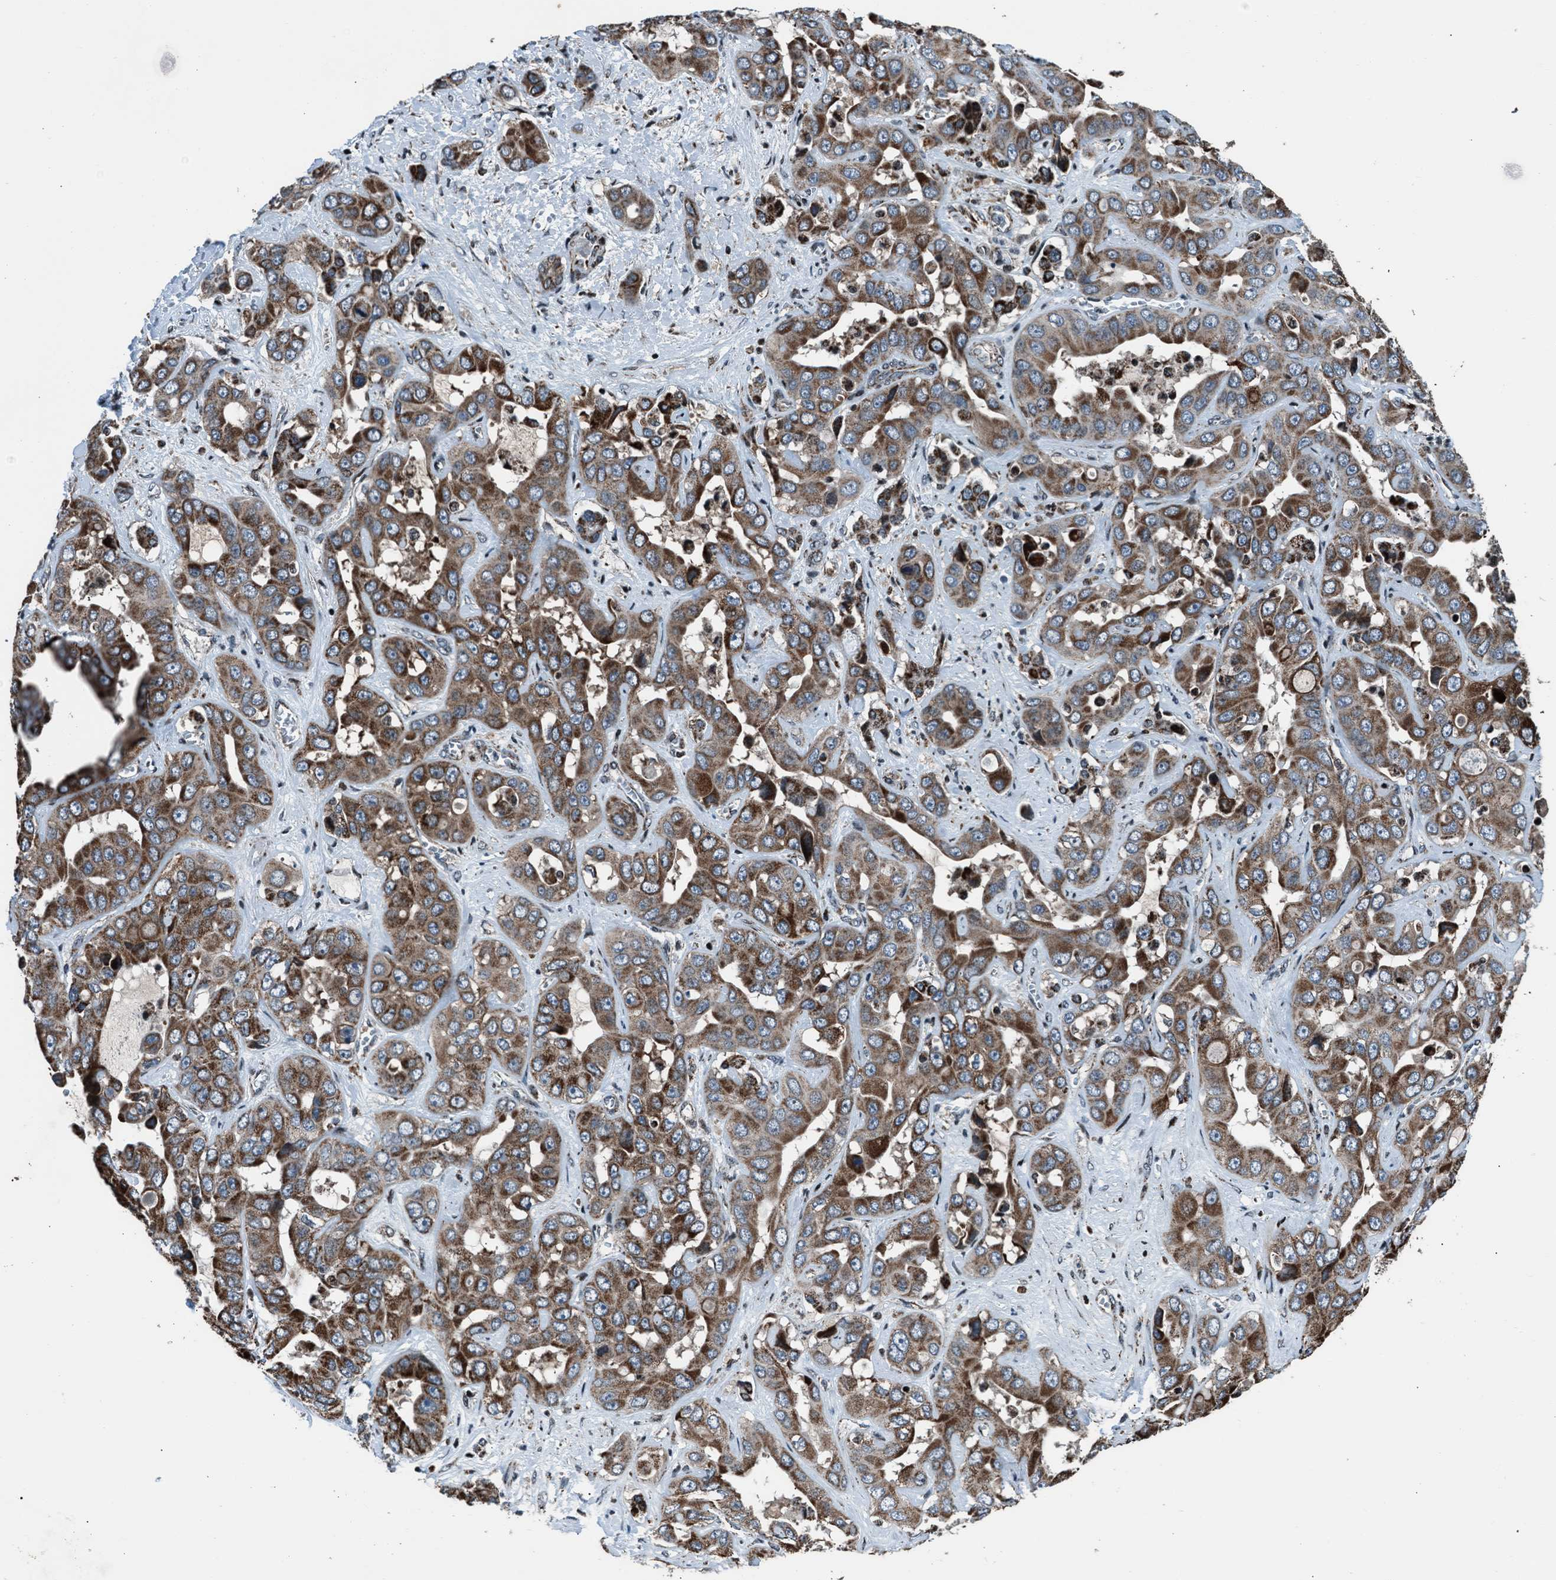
{"staining": {"intensity": "strong", "quantity": ">75%", "location": "cytoplasmic/membranous"}, "tissue": "liver cancer", "cell_type": "Tumor cells", "image_type": "cancer", "snomed": [{"axis": "morphology", "description": "Cholangiocarcinoma"}, {"axis": "topography", "description": "Liver"}], "caption": "Immunohistochemistry (IHC) image of neoplastic tissue: human liver cancer (cholangiocarcinoma) stained using immunohistochemistry (IHC) reveals high levels of strong protein expression localized specifically in the cytoplasmic/membranous of tumor cells, appearing as a cytoplasmic/membranous brown color.", "gene": "MORC3", "patient": {"sex": "female", "age": 52}}